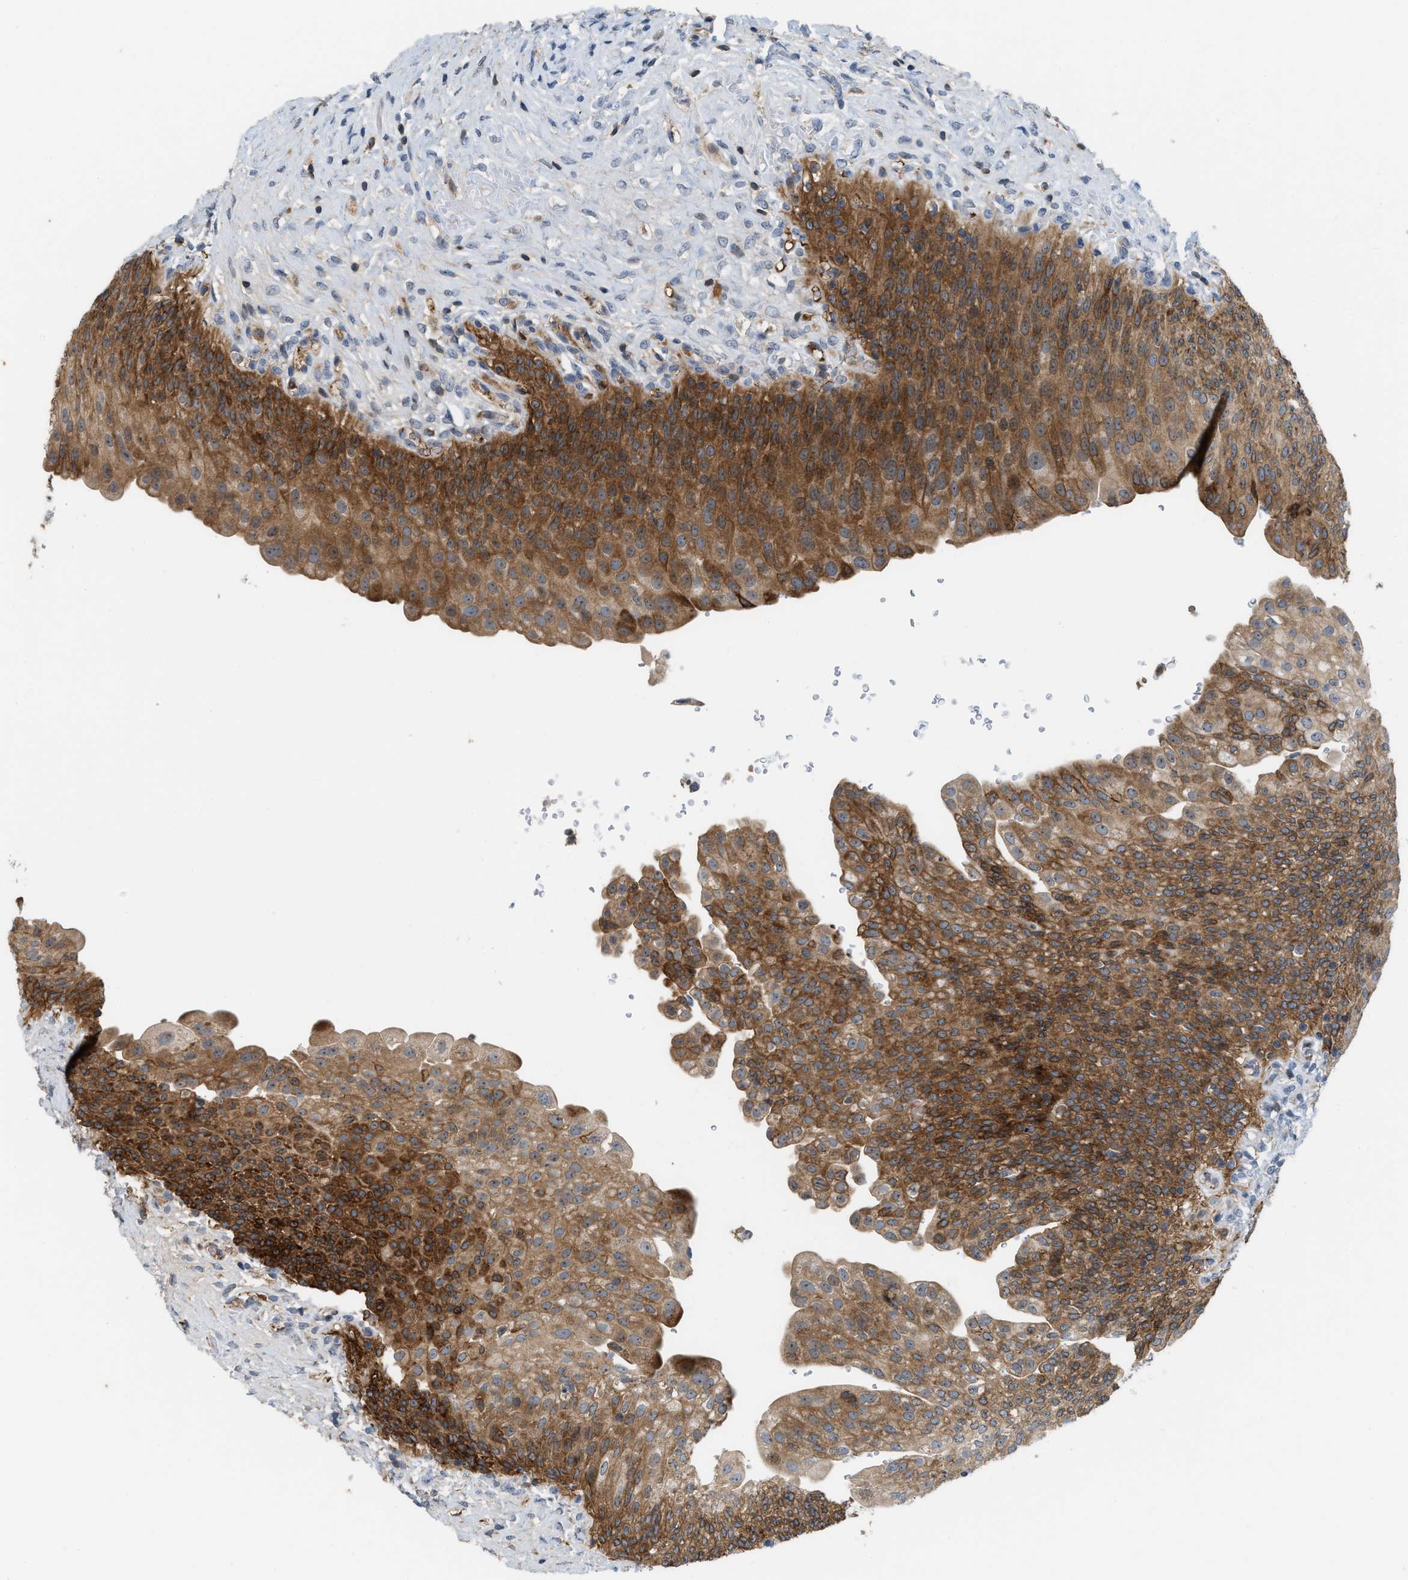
{"staining": {"intensity": "strong", "quantity": ">75%", "location": "cytoplasmic/membranous"}, "tissue": "urinary bladder", "cell_type": "Urothelial cells", "image_type": "normal", "snomed": [{"axis": "morphology", "description": "Urothelial carcinoma, High grade"}, {"axis": "topography", "description": "Urinary bladder"}], "caption": "Immunohistochemistry image of unremarkable urinary bladder: human urinary bladder stained using IHC reveals high levels of strong protein expression localized specifically in the cytoplasmic/membranous of urothelial cells, appearing as a cytoplasmic/membranous brown color.", "gene": "DIPK1A", "patient": {"sex": "male", "age": 46}}